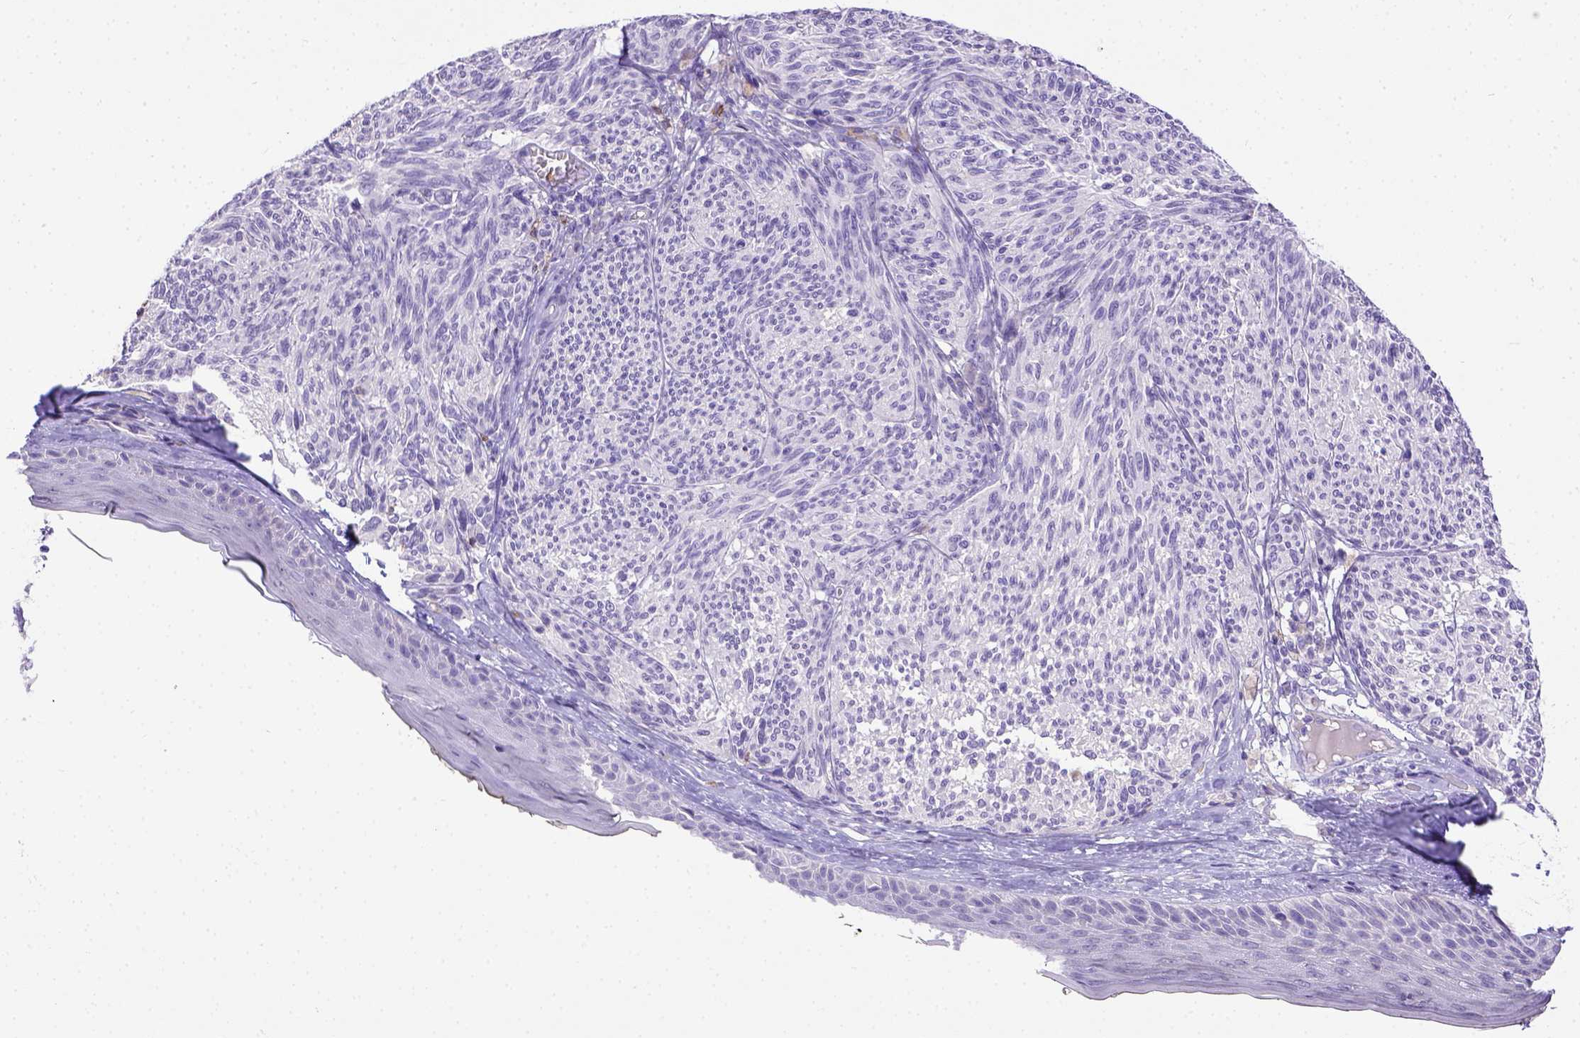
{"staining": {"intensity": "negative", "quantity": "none", "location": "none"}, "tissue": "melanoma", "cell_type": "Tumor cells", "image_type": "cancer", "snomed": [{"axis": "morphology", "description": "Malignant melanoma, NOS"}, {"axis": "topography", "description": "Skin"}], "caption": "Protein analysis of malignant melanoma shows no significant positivity in tumor cells.", "gene": "B3GAT1", "patient": {"sex": "male", "age": 79}}